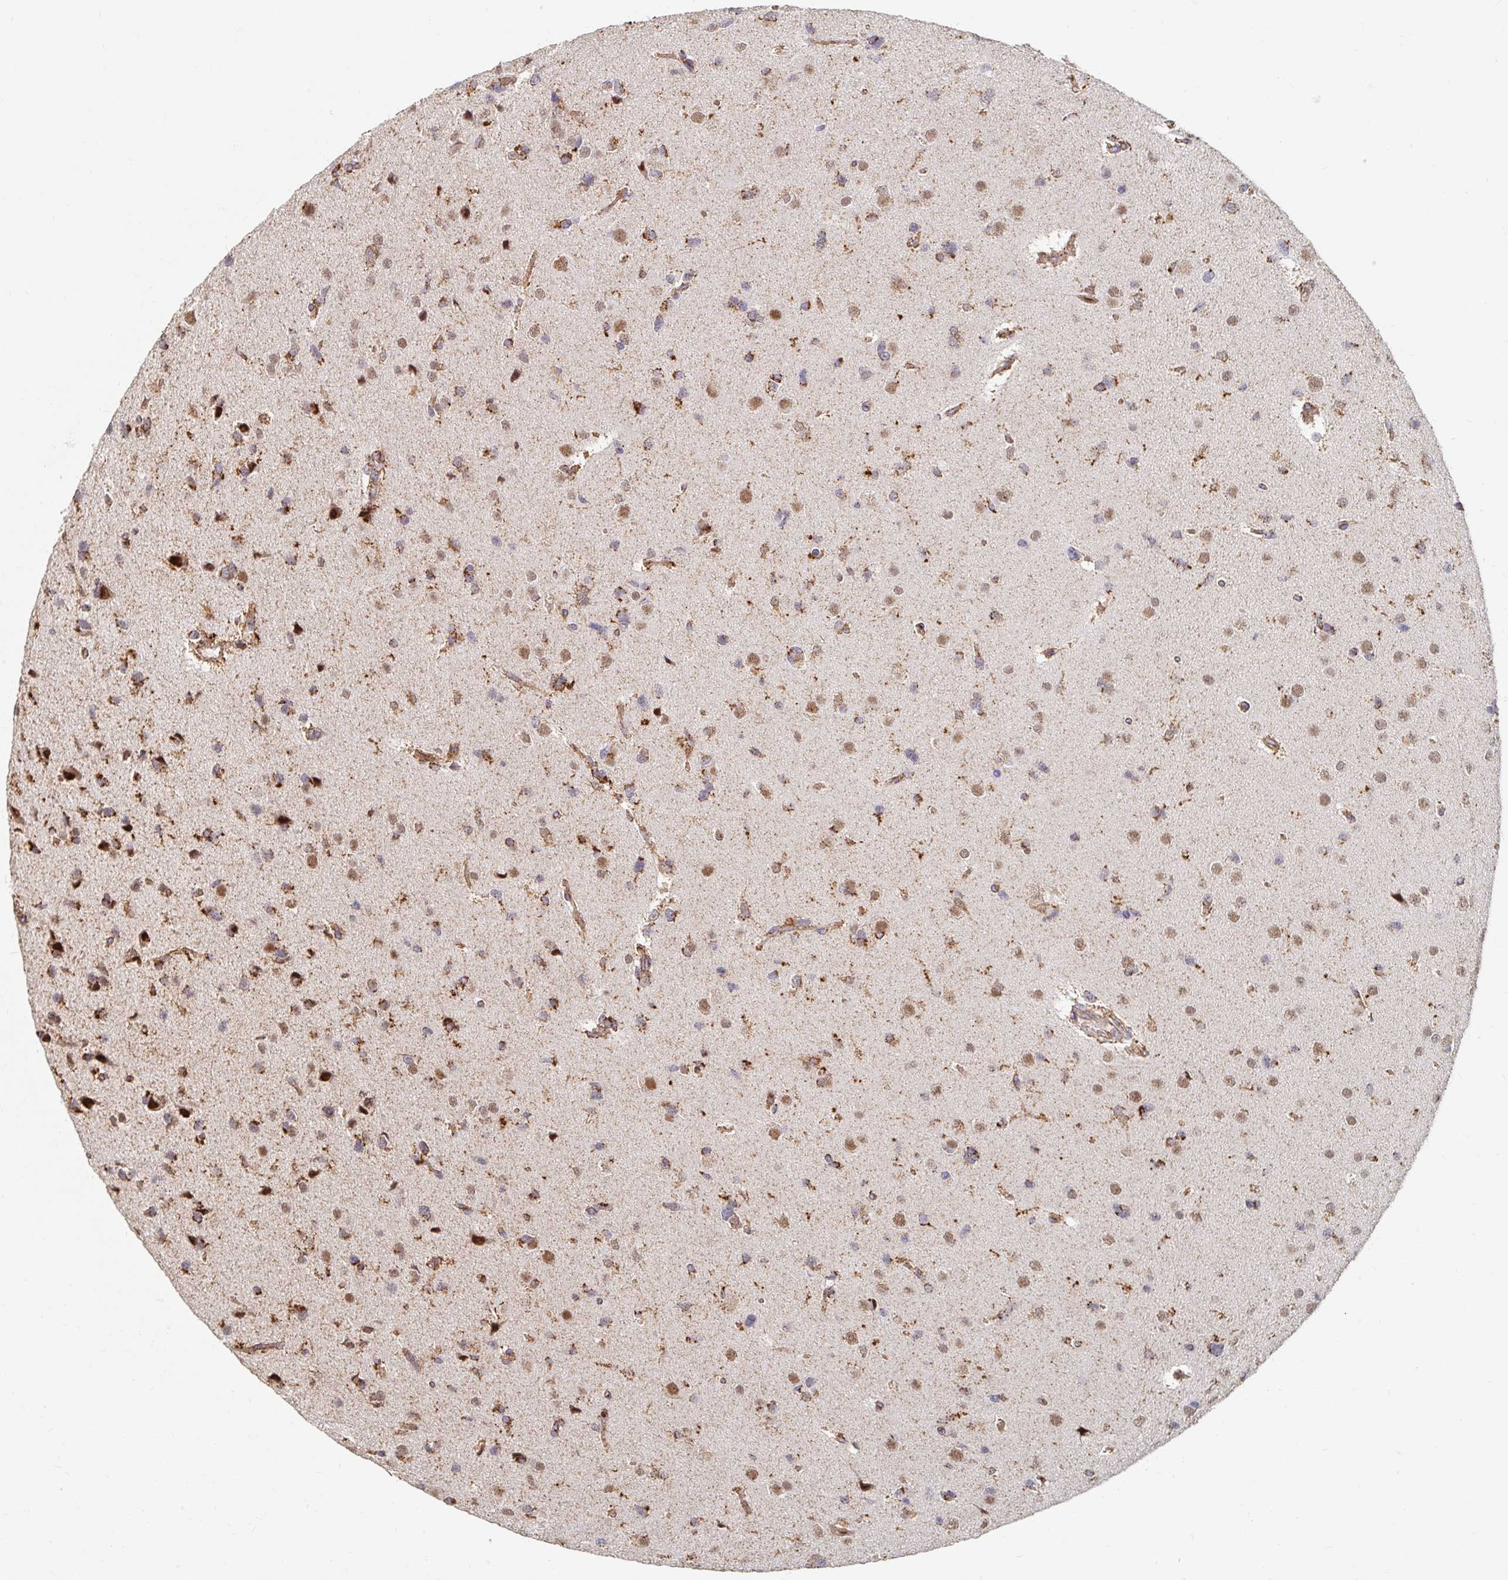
{"staining": {"intensity": "moderate", "quantity": ">75%", "location": "cytoplasmic/membranous"}, "tissue": "glioma", "cell_type": "Tumor cells", "image_type": "cancer", "snomed": [{"axis": "morphology", "description": "Glioma, malignant, Low grade"}, {"axis": "topography", "description": "Brain"}], "caption": "Brown immunohistochemical staining in glioma demonstrates moderate cytoplasmic/membranous staining in approximately >75% of tumor cells.", "gene": "MAVS", "patient": {"sex": "female", "age": 55}}